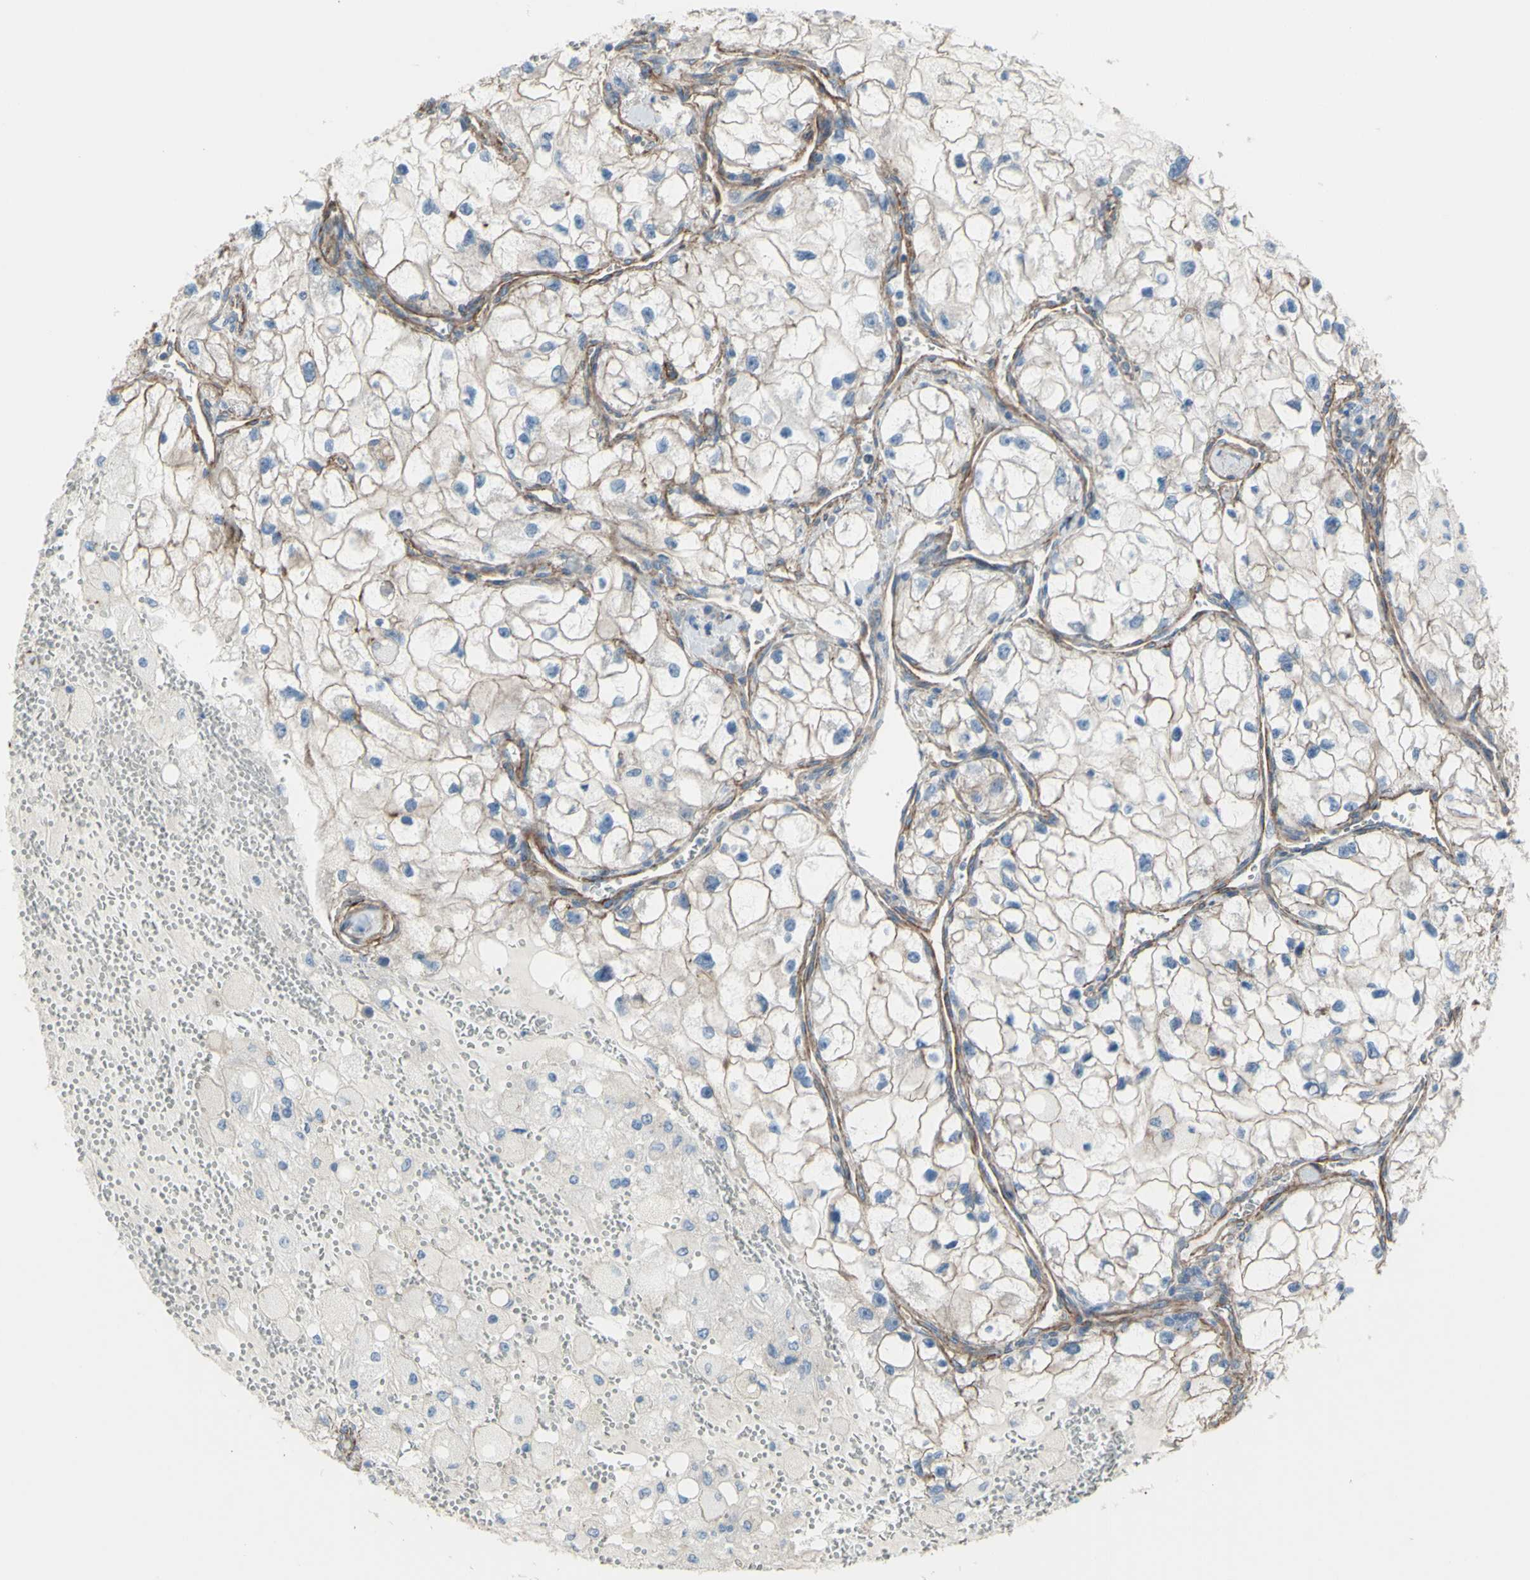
{"staining": {"intensity": "moderate", "quantity": ">75%", "location": "cytoplasmic/membranous"}, "tissue": "renal cancer", "cell_type": "Tumor cells", "image_type": "cancer", "snomed": [{"axis": "morphology", "description": "Adenocarcinoma, NOS"}, {"axis": "topography", "description": "Kidney"}], "caption": "Immunohistochemistry (DAB) staining of human renal cancer (adenocarcinoma) displays moderate cytoplasmic/membranous protein positivity in approximately >75% of tumor cells.", "gene": "TPBG", "patient": {"sex": "female", "age": 70}}